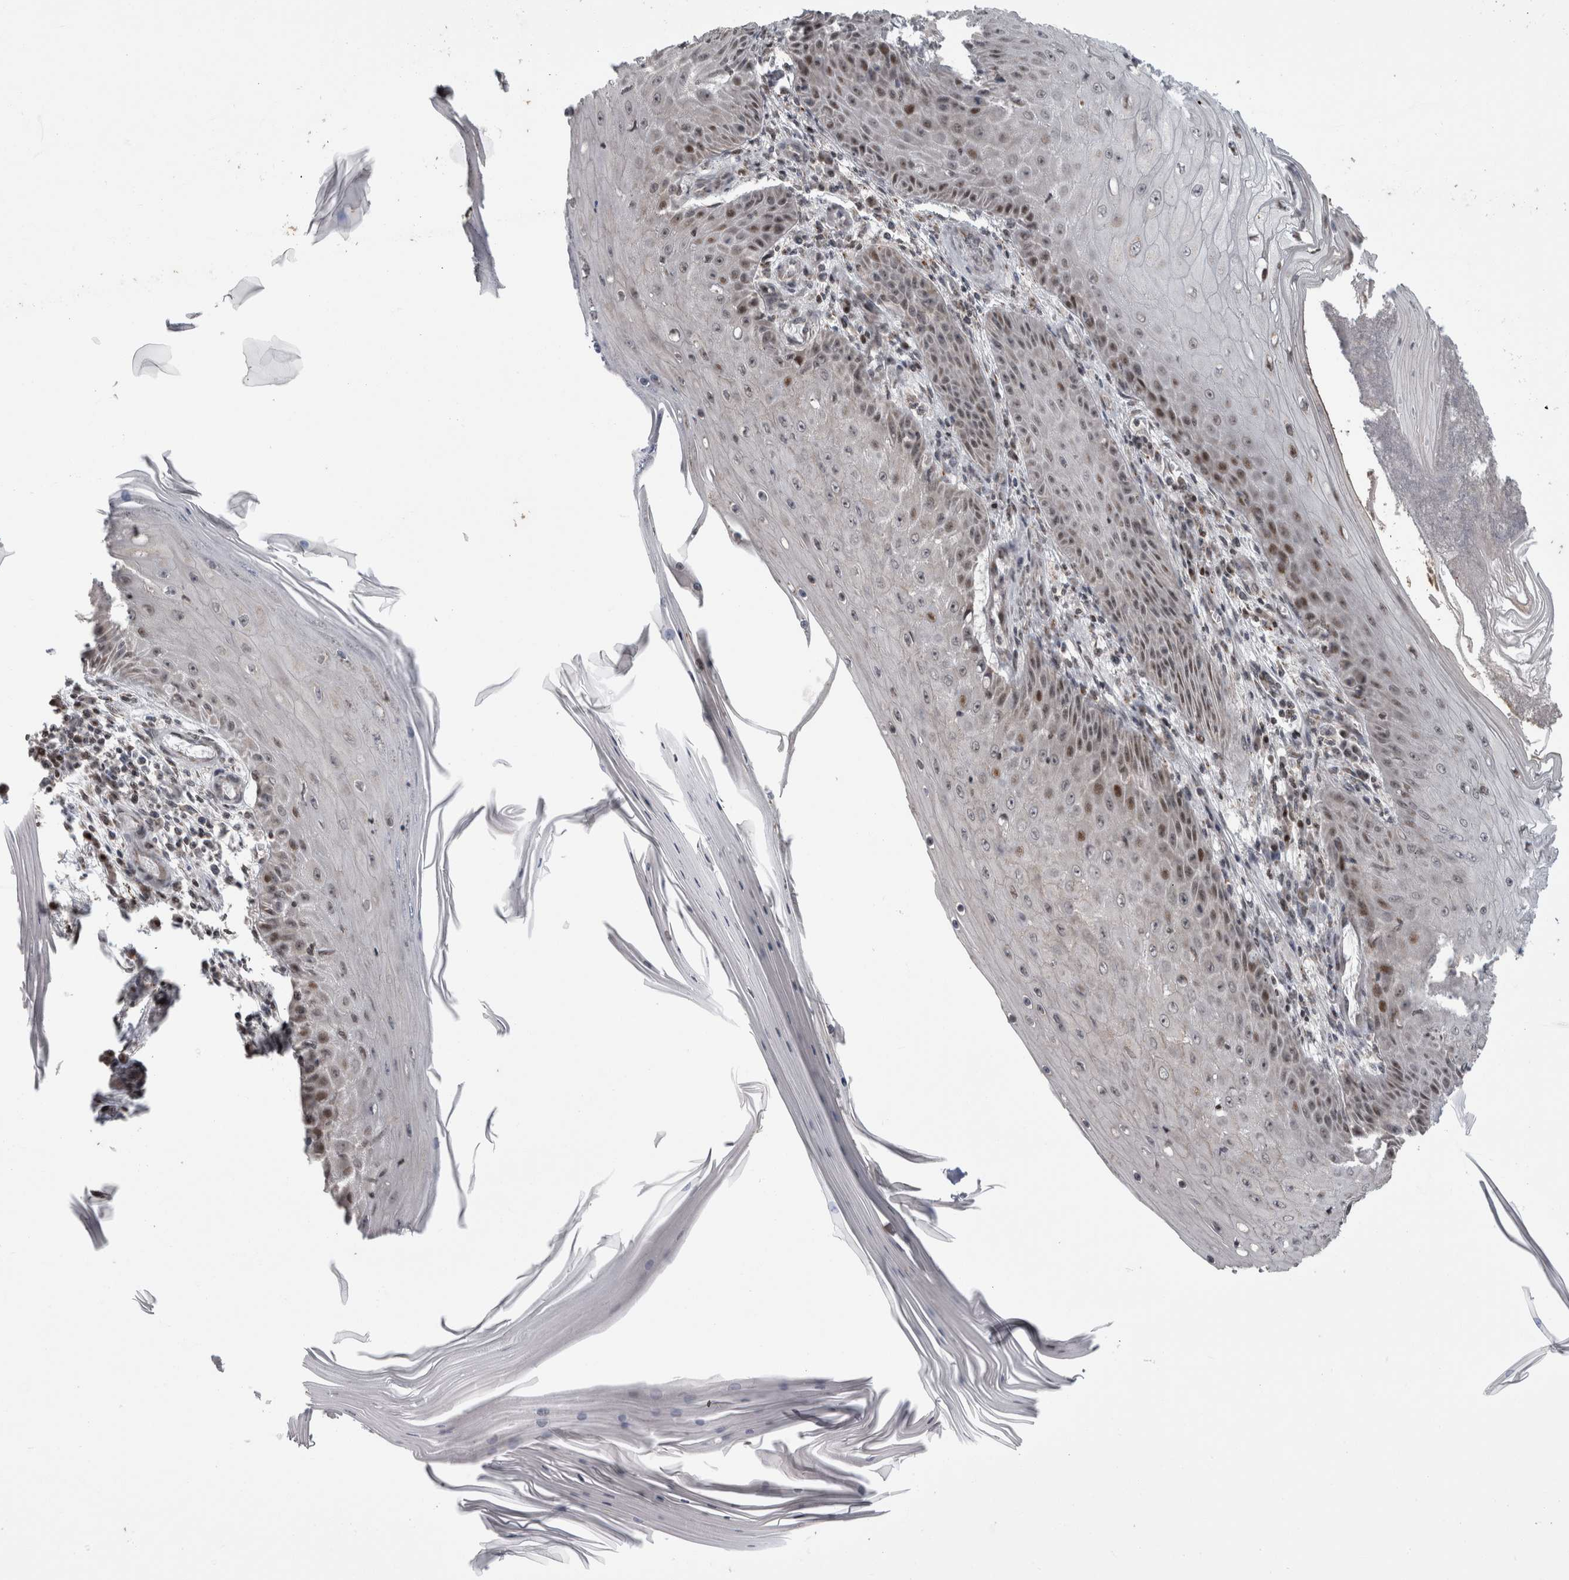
{"staining": {"intensity": "weak", "quantity": "<25%", "location": "nuclear"}, "tissue": "skin cancer", "cell_type": "Tumor cells", "image_type": "cancer", "snomed": [{"axis": "morphology", "description": "Squamous cell carcinoma, NOS"}, {"axis": "topography", "description": "Skin"}], "caption": "Immunohistochemical staining of human skin cancer displays no significant positivity in tumor cells.", "gene": "ZBTB11", "patient": {"sex": "female", "age": 73}}